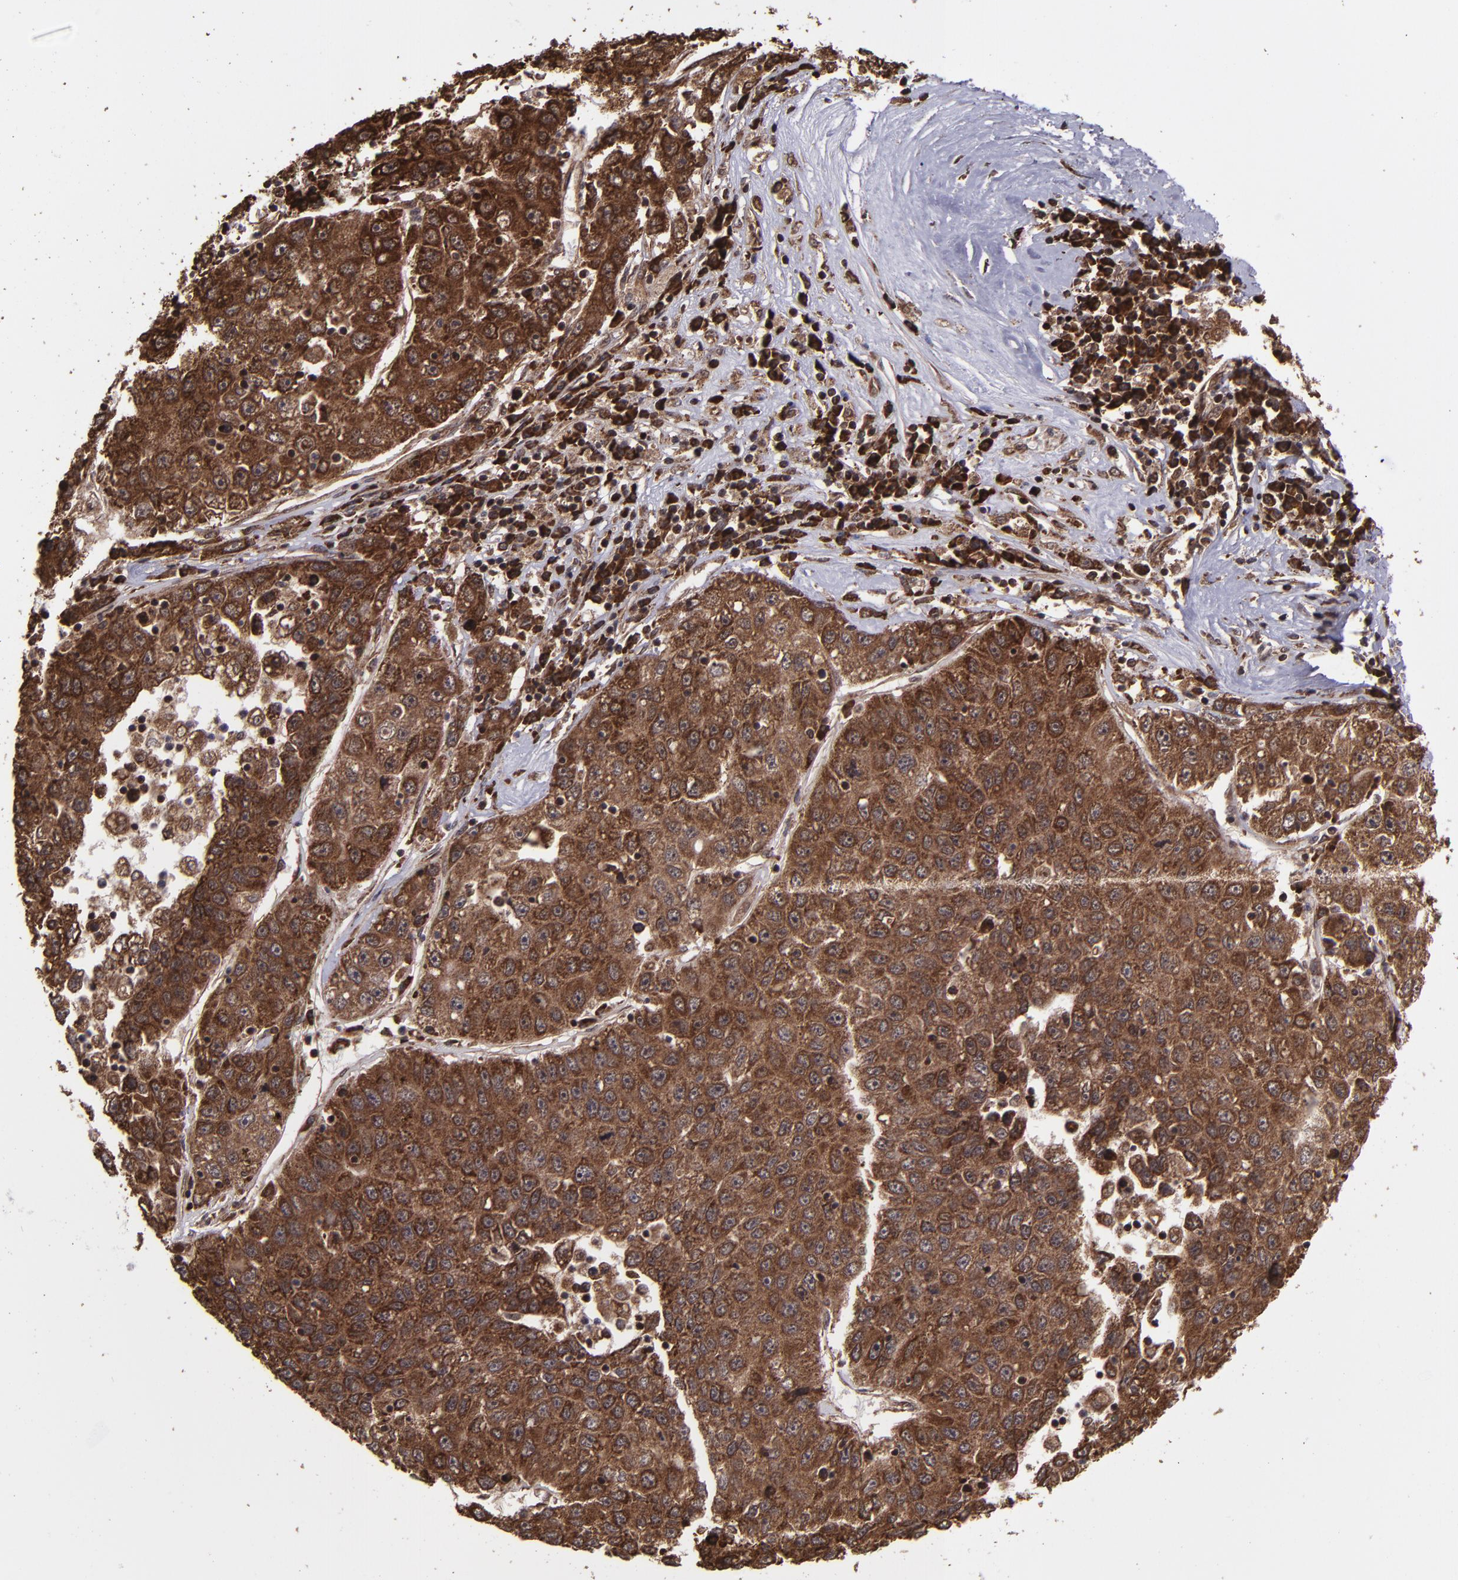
{"staining": {"intensity": "strong", "quantity": ">75%", "location": "cytoplasmic/membranous,nuclear"}, "tissue": "liver cancer", "cell_type": "Tumor cells", "image_type": "cancer", "snomed": [{"axis": "morphology", "description": "Carcinoma, Hepatocellular, NOS"}, {"axis": "topography", "description": "Liver"}], "caption": "A high amount of strong cytoplasmic/membranous and nuclear positivity is appreciated in approximately >75% of tumor cells in liver hepatocellular carcinoma tissue.", "gene": "EIF4ENIF1", "patient": {"sex": "male", "age": 49}}